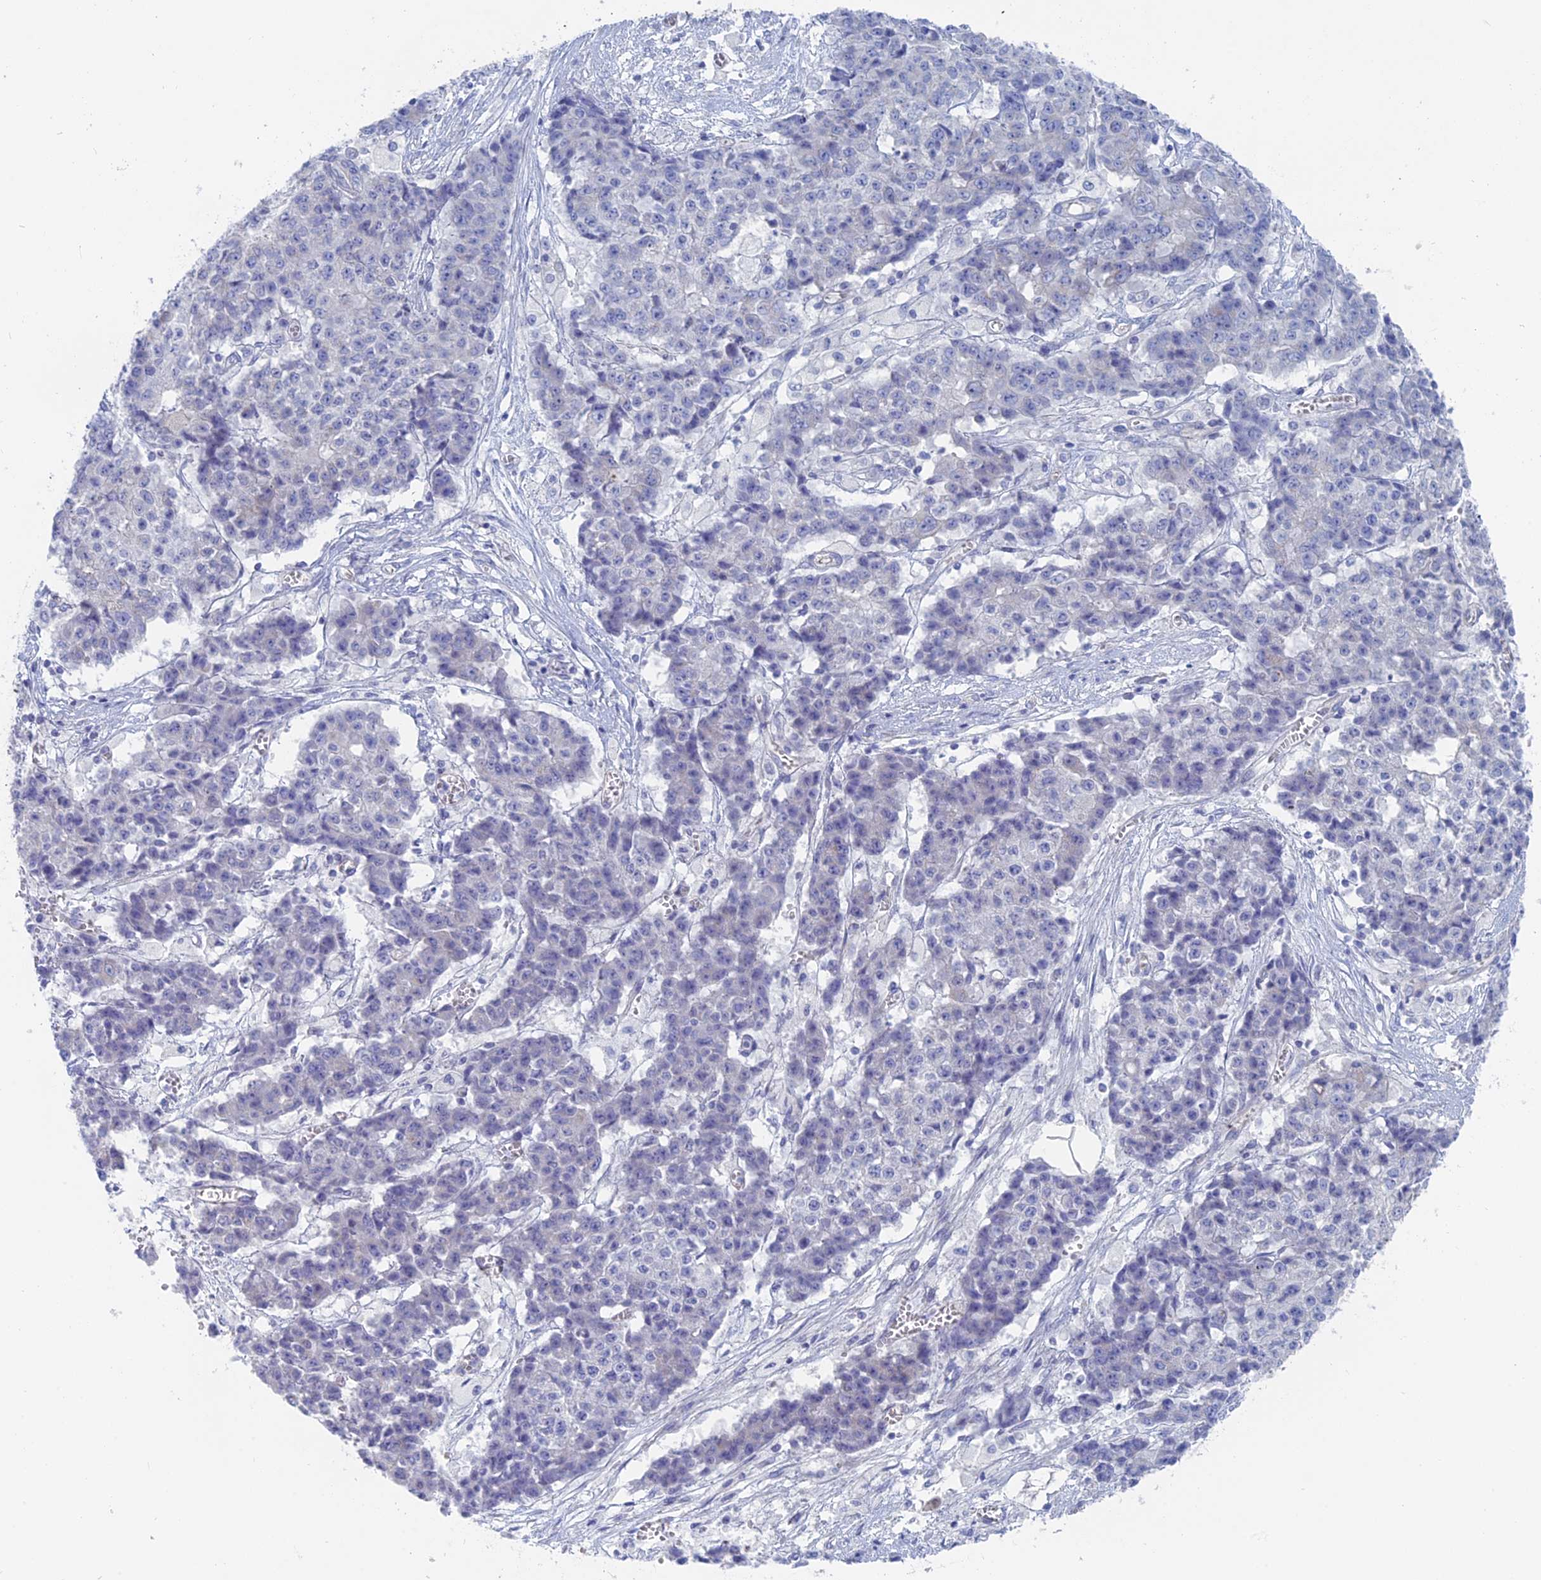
{"staining": {"intensity": "negative", "quantity": "none", "location": "none"}, "tissue": "ovarian cancer", "cell_type": "Tumor cells", "image_type": "cancer", "snomed": [{"axis": "morphology", "description": "Carcinoma, endometroid"}, {"axis": "topography", "description": "Ovary"}], "caption": "There is no significant staining in tumor cells of ovarian cancer.", "gene": "TBC1D30", "patient": {"sex": "female", "age": 42}}